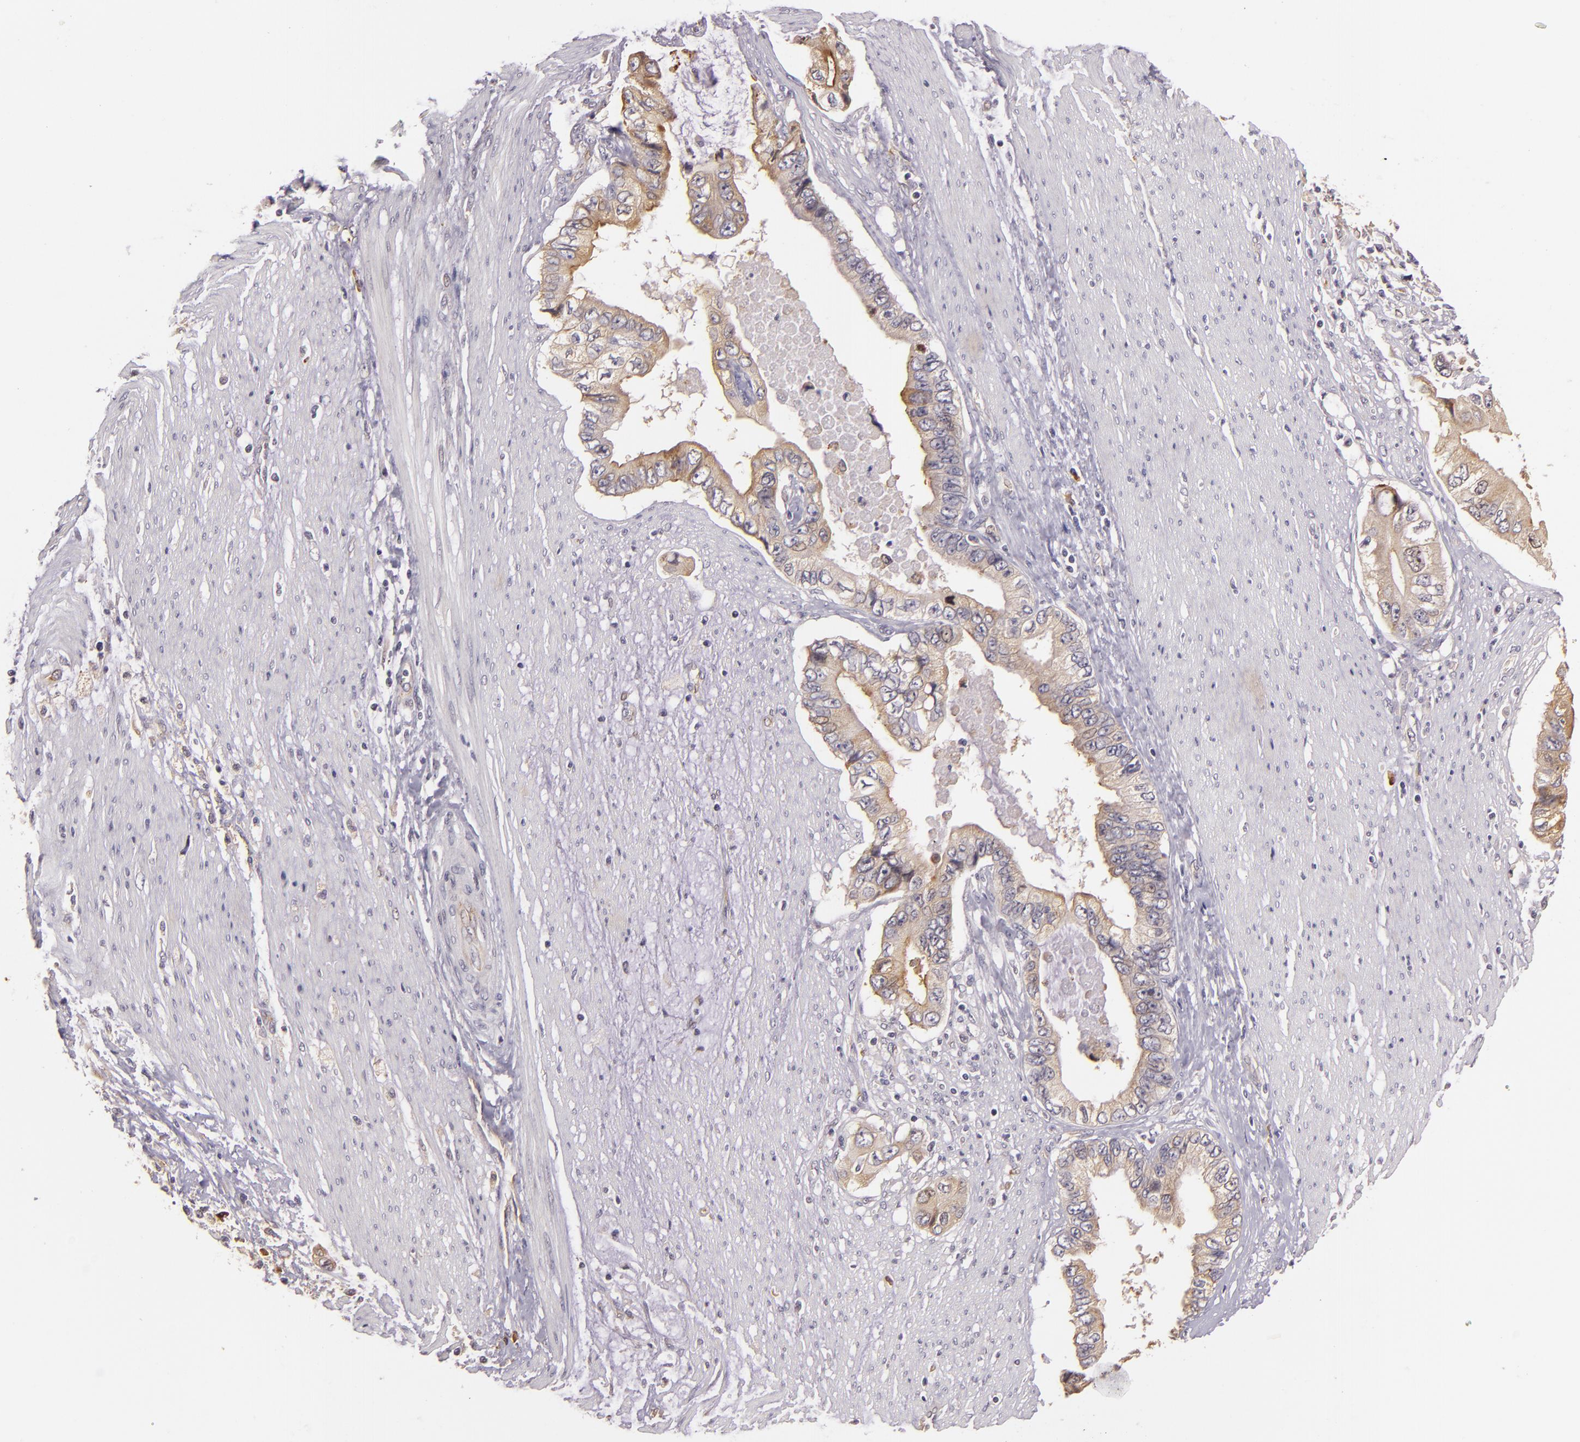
{"staining": {"intensity": "weak", "quantity": "25%-75%", "location": "cytoplasmic/membranous"}, "tissue": "pancreatic cancer", "cell_type": "Tumor cells", "image_type": "cancer", "snomed": [{"axis": "morphology", "description": "Adenocarcinoma, NOS"}, {"axis": "topography", "description": "Pancreas"}, {"axis": "topography", "description": "Stomach, upper"}], "caption": "Approximately 25%-75% of tumor cells in human pancreatic adenocarcinoma demonstrate weak cytoplasmic/membranous protein staining as visualized by brown immunohistochemical staining.", "gene": "SYTL4", "patient": {"sex": "male", "age": 77}}